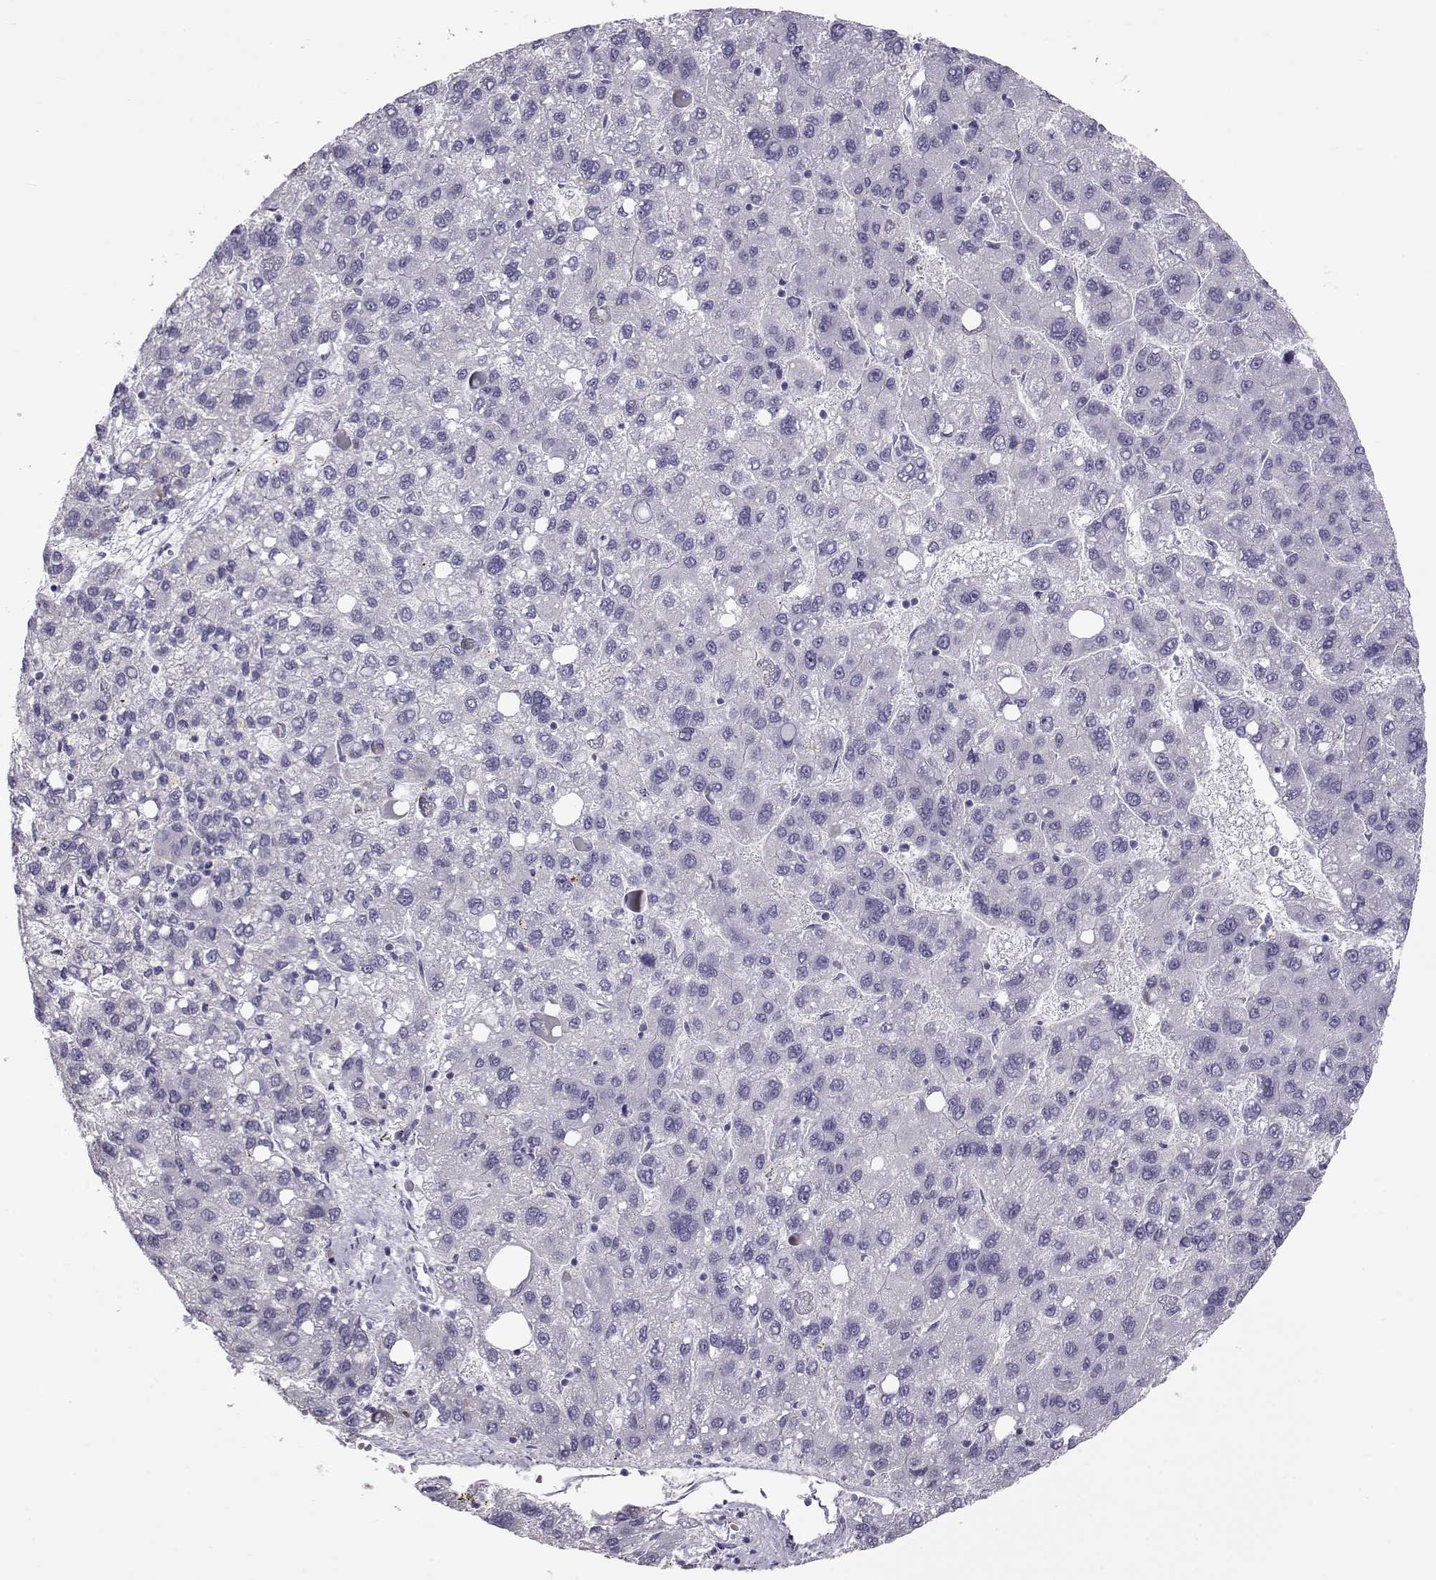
{"staining": {"intensity": "negative", "quantity": "none", "location": "none"}, "tissue": "liver cancer", "cell_type": "Tumor cells", "image_type": "cancer", "snomed": [{"axis": "morphology", "description": "Carcinoma, Hepatocellular, NOS"}, {"axis": "topography", "description": "Liver"}], "caption": "DAB (3,3'-diaminobenzidine) immunohistochemical staining of human hepatocellular carcinoma (liver) displays no significant positivity in tumor cells.", "gene": "GPR26", "patient": {"sex": "female", "age": 82}}